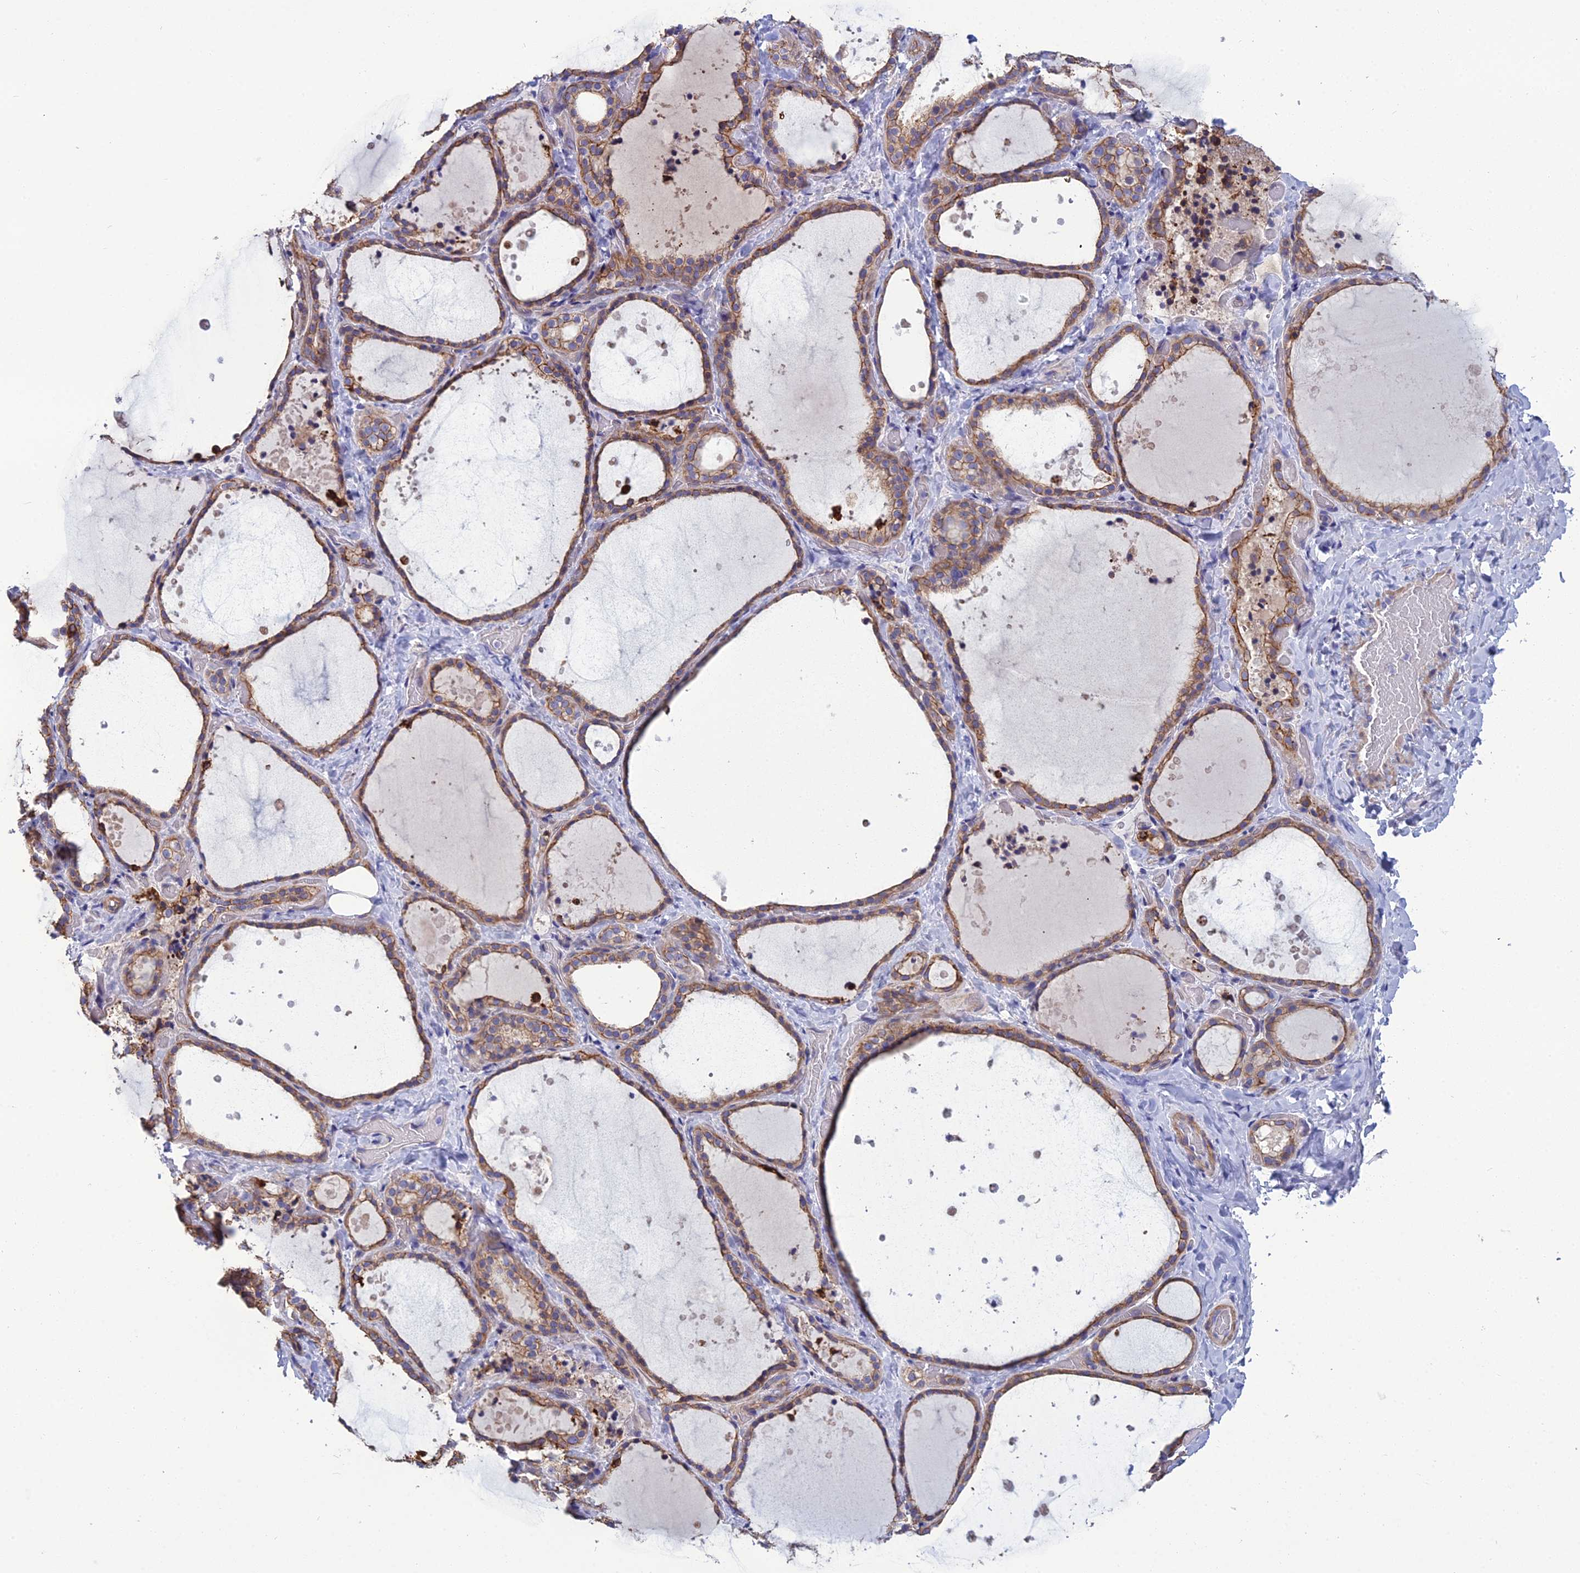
{"staining": {"intensity": "strong", "quantity": "25%-75%", "location": "cytoplasmic/membranous"}, "tissue": "thyroid gland", "cell_type": "Glandular cells", "image_type": "normal", "snomed": [{"axis": "morphology", "description": "Normal tissue, NOS"}, {"axis": "topography", "description": "Thyroid gland"}], "caption": "A photomicrograph of thyroid gland stained for a protein shows strong cytoplasmic/membranous brown staining in glandular cells. The staining was performed using DAB (3,3'-diaminobenzidine), with brown indicating positive protein expression. Nuclei are stained blue with hematoxylin.", "gene": "LZTS2", "patient": {"sex": "female", "age": 44}}